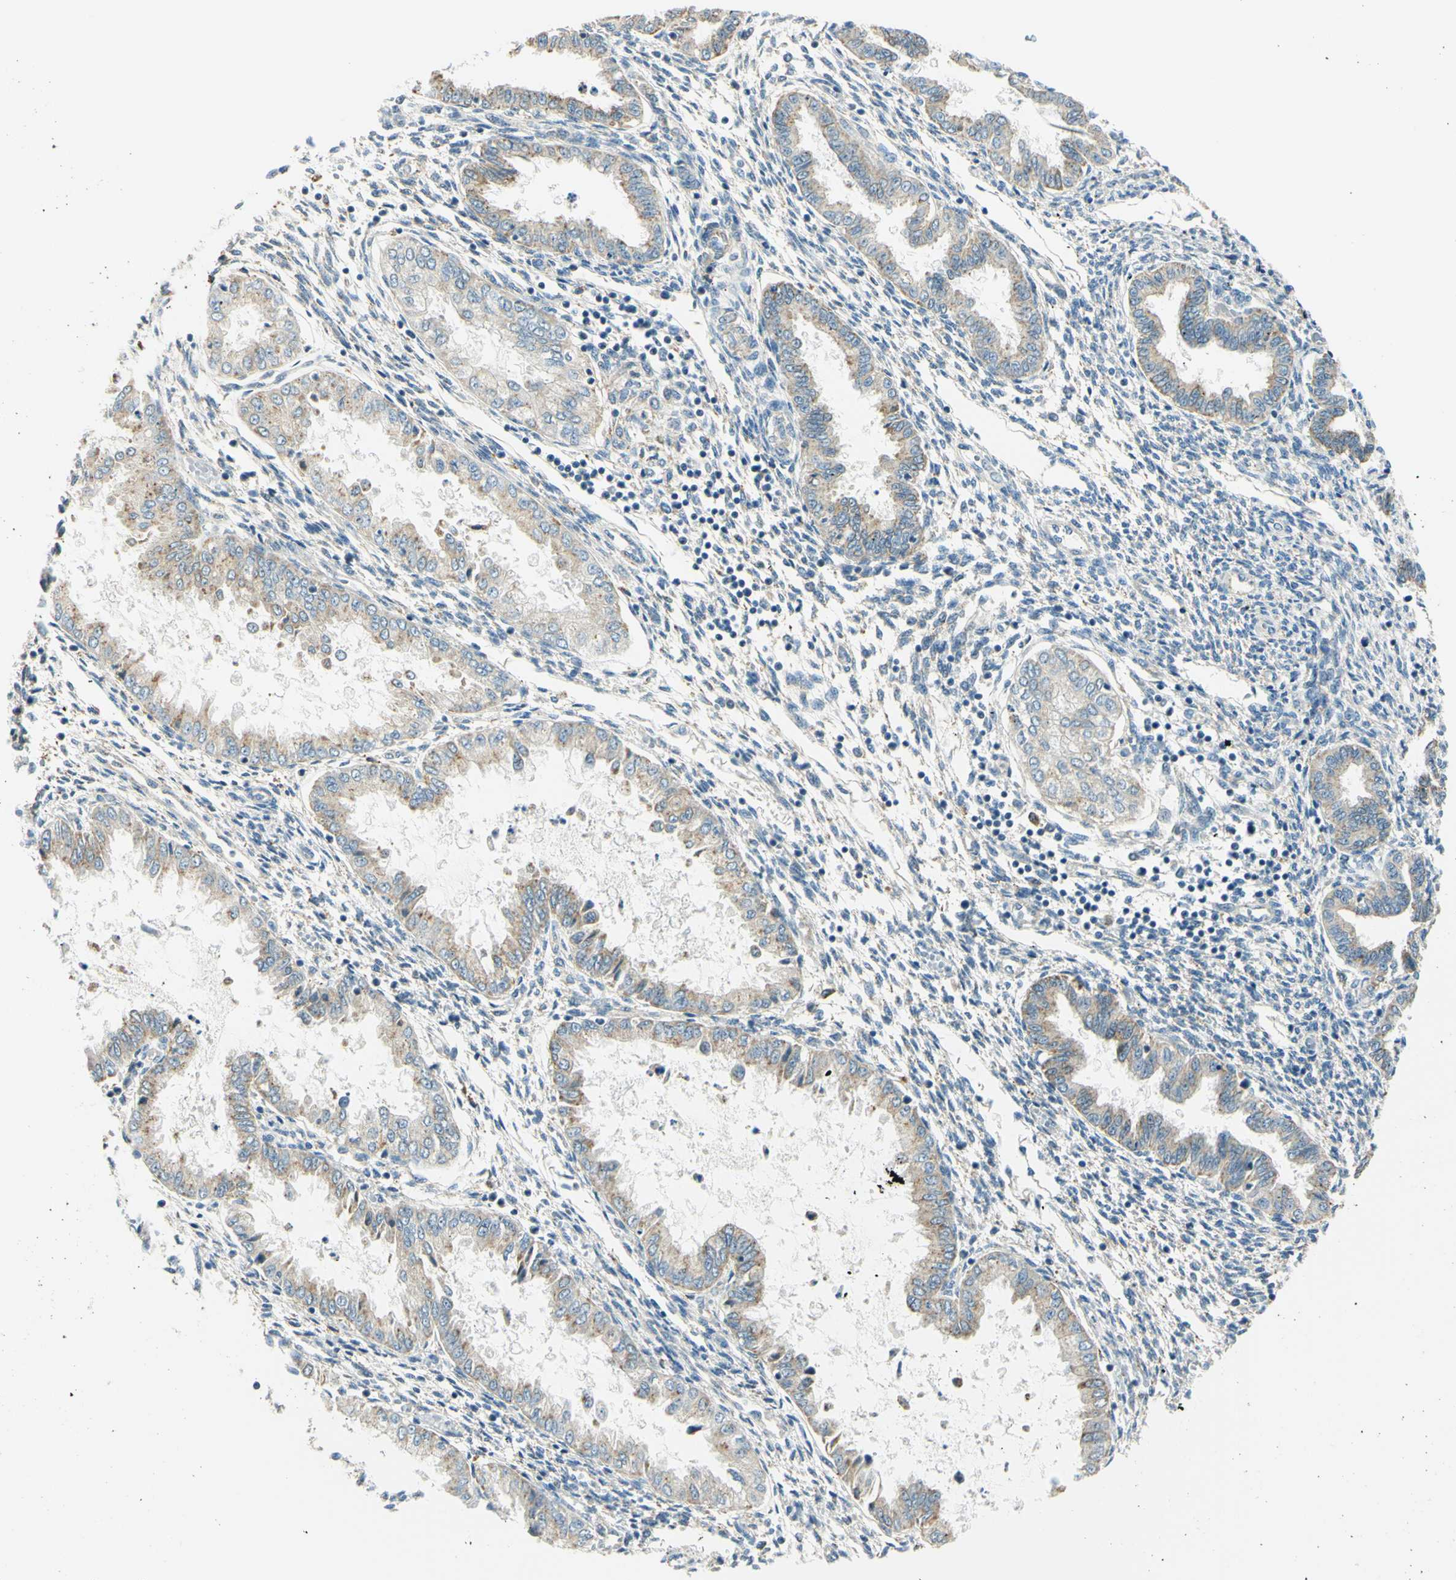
{"staining": {"intensity": "negative", "quantity": "none", "location": "none"}, "tissue": "endometrium", "cell_type": "Cells in endometrial stroma", "image_type": "normal", "snomed": [{"axis": "morphology", "description": "Normal tissue, NOS"}, {"axis": "topography", "description": "Endometrium"}], "caption": "Human endometrium stained for a protein using immunohistochemistry (IHC) demonstrates no expression in cells in endometrial stroma.", "gene": "LAMA3", "patient": {"sex": "female", "age": 33}}